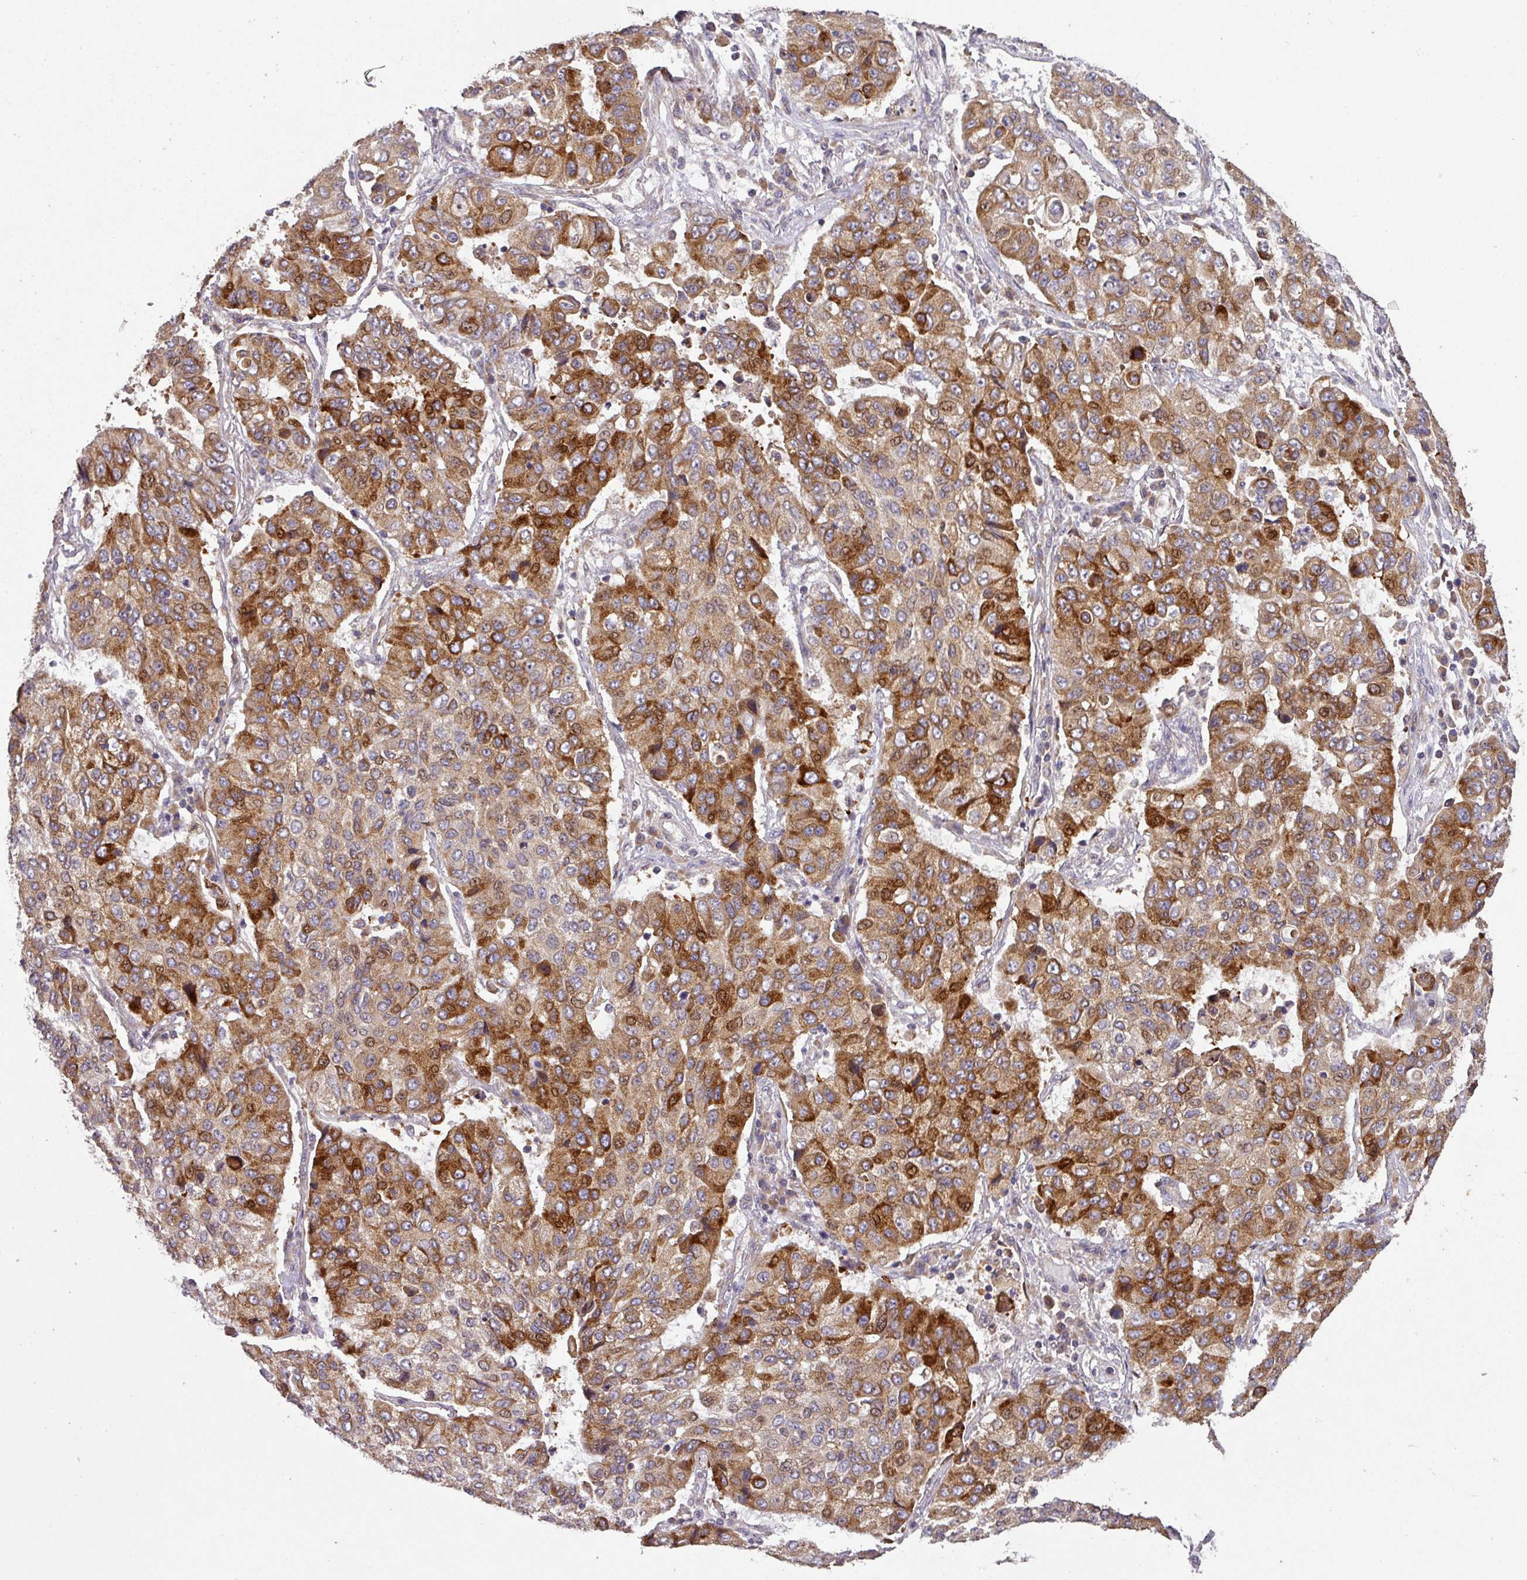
{"staining": {"intensity": "strong", "quantity": ">75%", "location": "cytoplasmic/membranous"}, "tissue": "lung cancer", "cell_type": "Tumor cells", "image_type": "cancer", "snomed": [{"axis": "morphology", "description": "Squamous cell carcinoma, NOS"}, {"axis": "topography", "description": "Lung"}], "caption": "An immunohistochemistry image of tumor tissue is shown. Protein staining in brown shows strong cytoplasmic/membranous positivity in lung squamous cell carcinoma within tumor cells.", "gene": "SPCS3", "patient": {"sex": "male", "age": 74}}